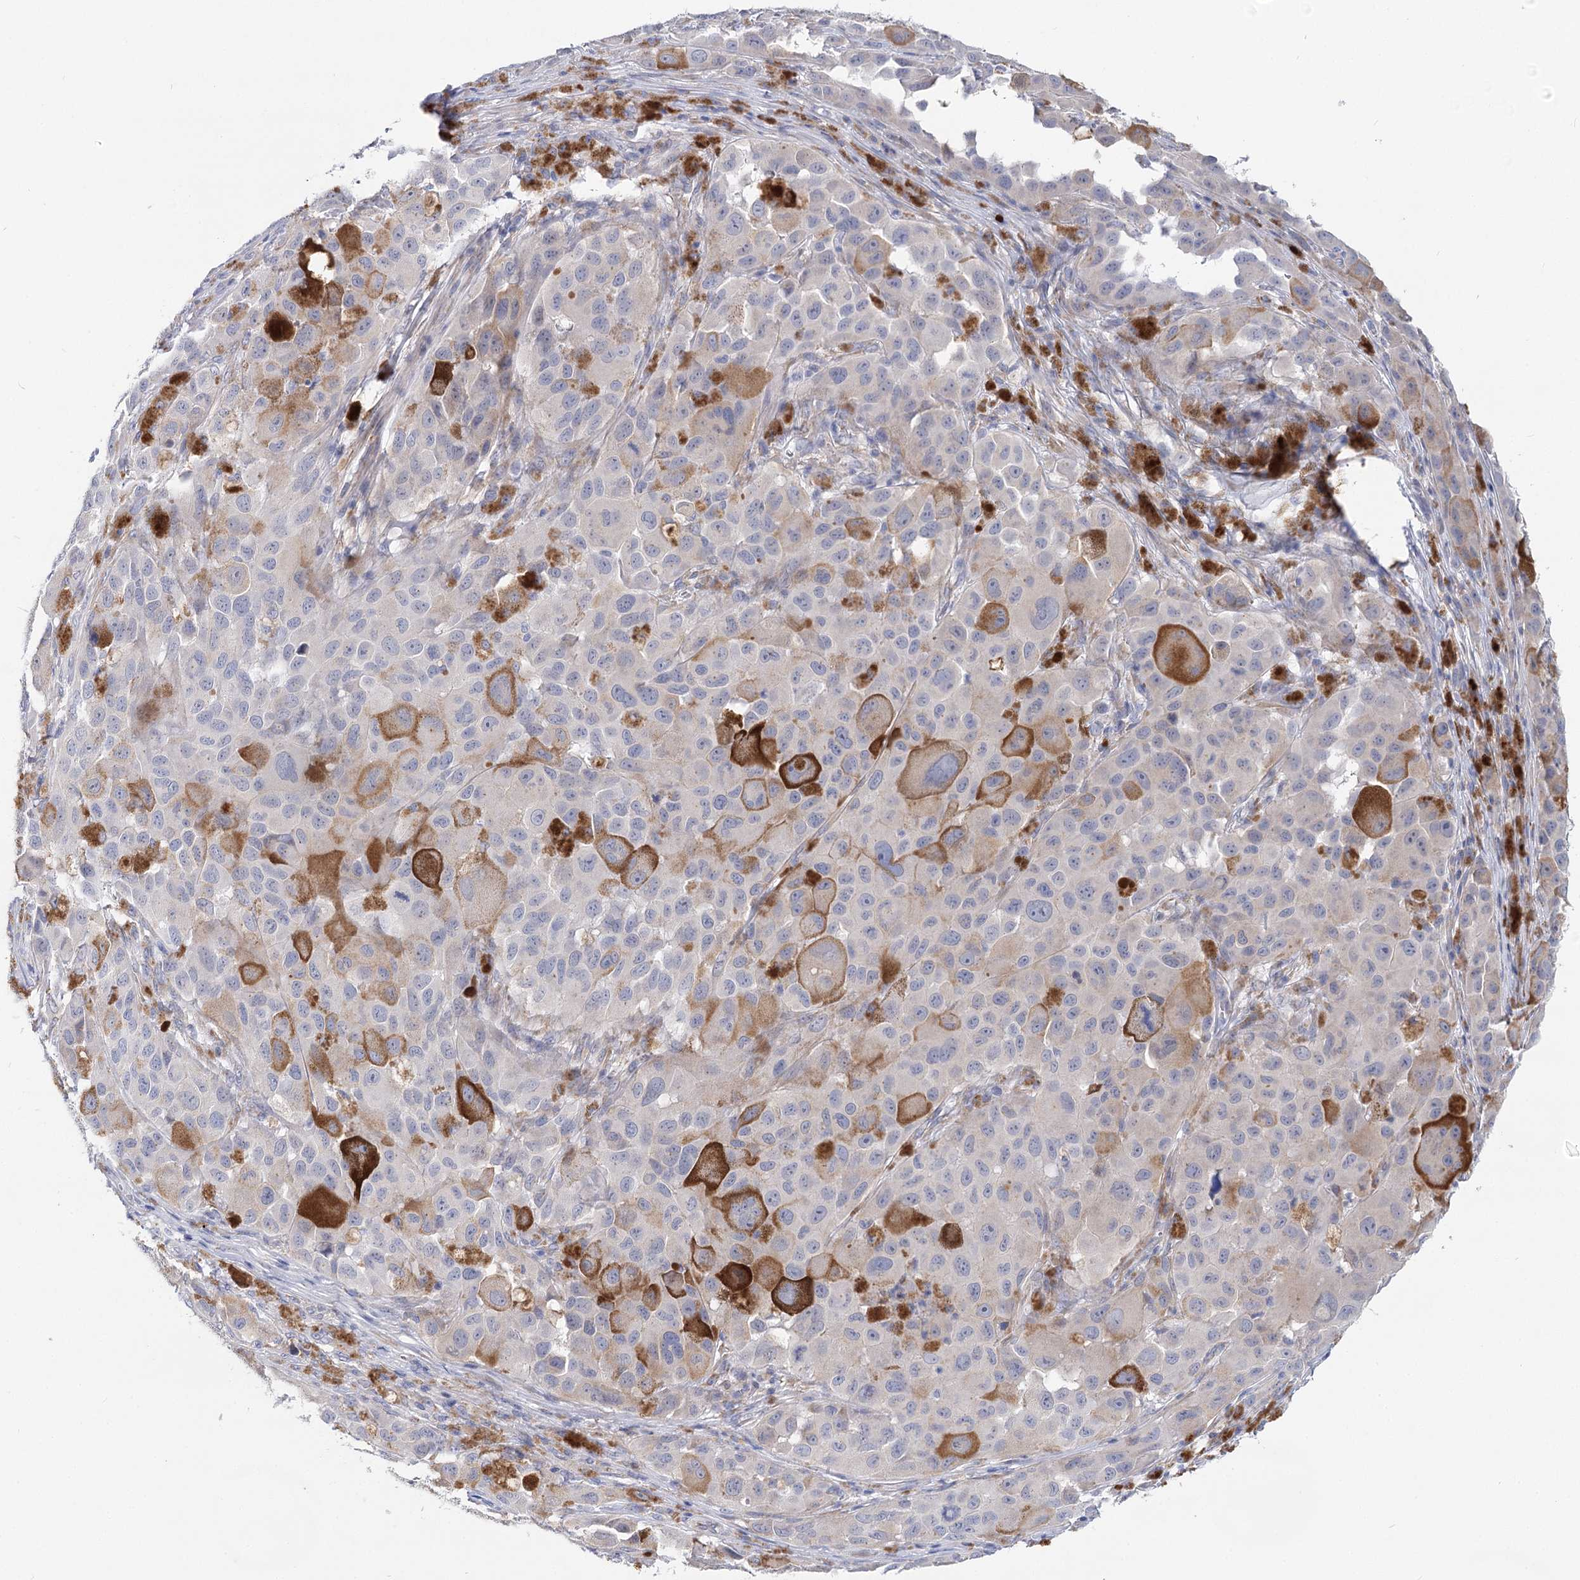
{"staining": {"intensity": "negative", "quantity": "none", "location": "none"}, "tissue": "melanoma", "cell_type": "Tumor cells", "image_type": "cancer", "snomed": [{"axis": "morphology", "description": "Malignant melanoma, NOS"}, {"axis": "topography", "description": "Skin"}], "caption": "Protein analysis of melanoma demonstrates no significant staining in tumor cells.", "gene": "TEX12", "patient": {"sex": "male", "age": 96}}